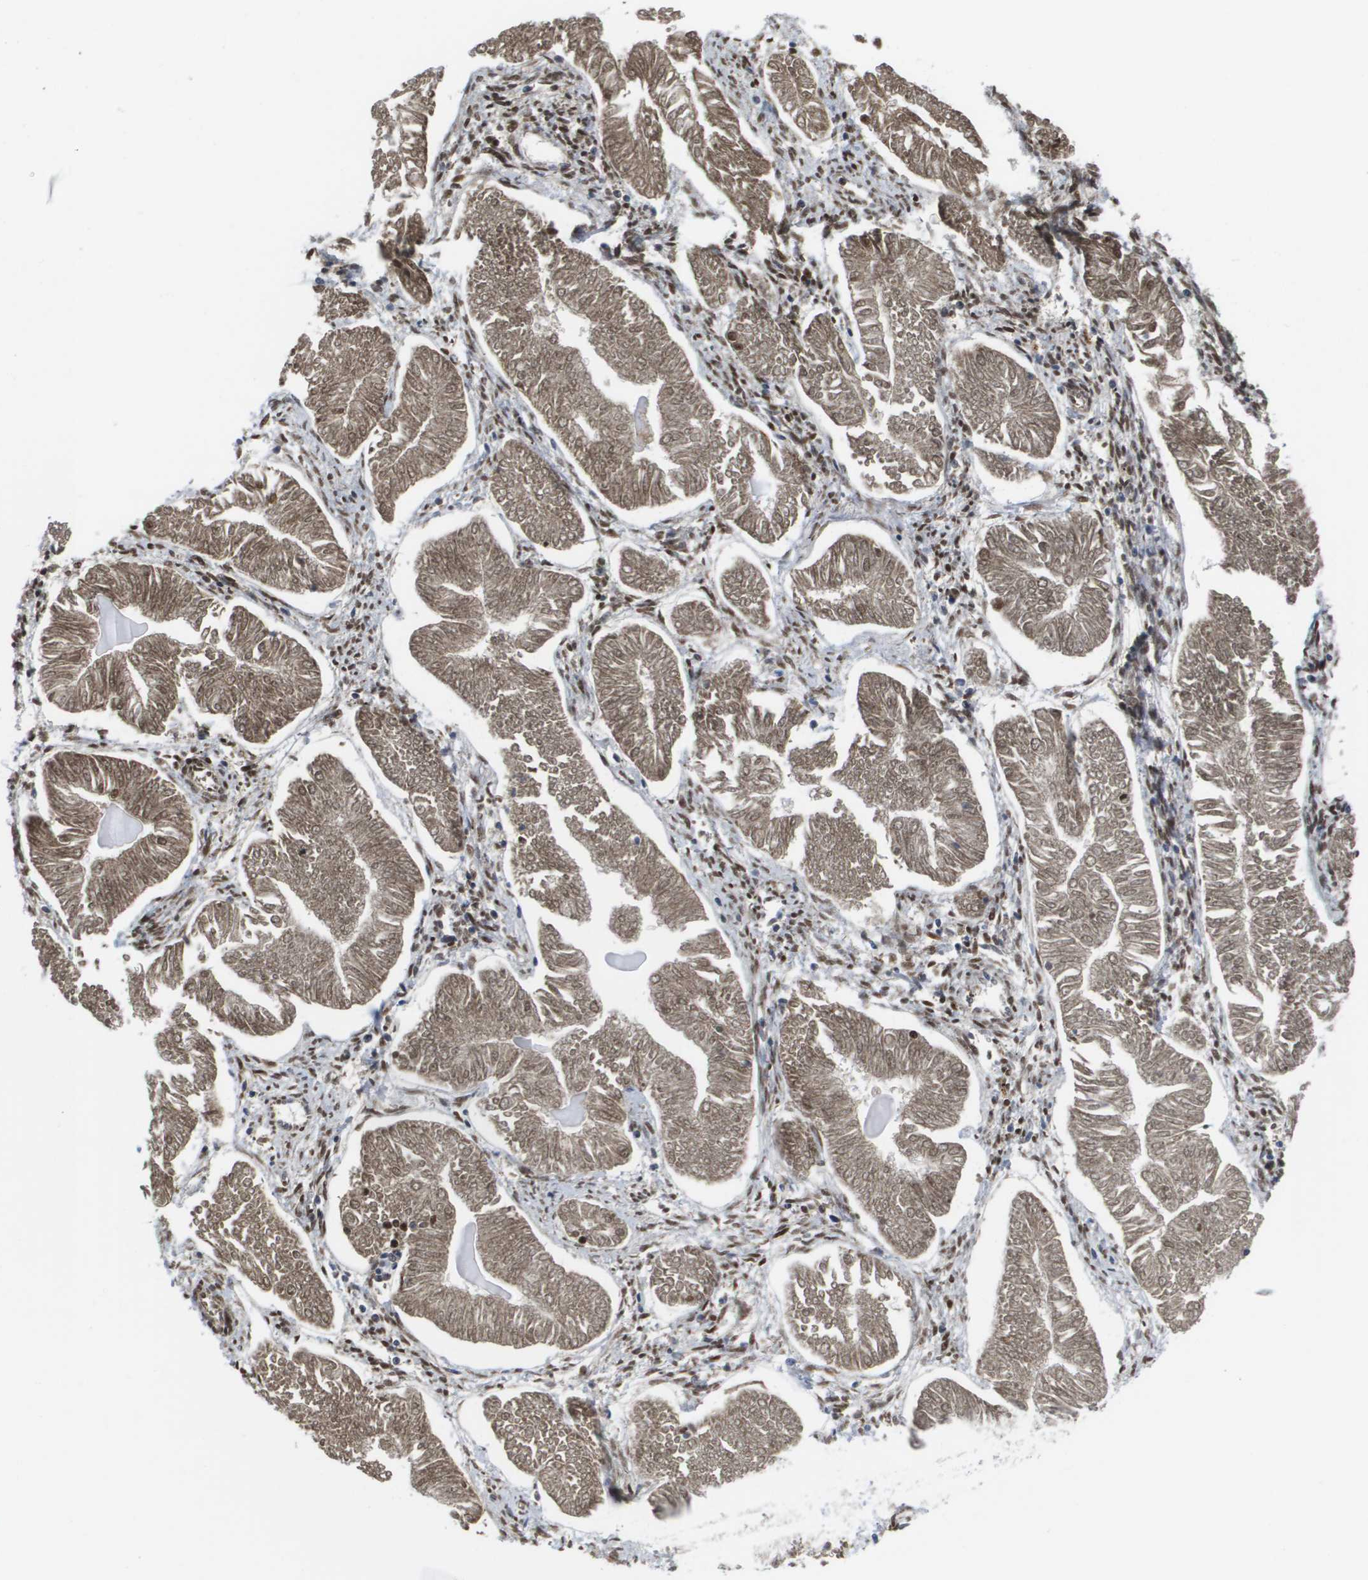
{"staining": {"intensity": "moderate", "quantity": ">75%", "location": "cytoplasmic/membranous"}, "tissue": "endometrial cancer", "cell_type": "Tumor cells", "image_type": "cancer", "snomed": [{"axis": "morphology", "description": "Adenocarcinoma, NOS"}, {"axis": "topography", "description": "Endometrium"}], "caption": "An IHC micrograph of tumor tissue is shown. Protein staining in brown shows moderate cytoplasmic/membranous positivity in endometrial adenocarcinoma within tumor cells.", "gene": "SERPINC1", "patient": {"sex": "female", "age": 53}}